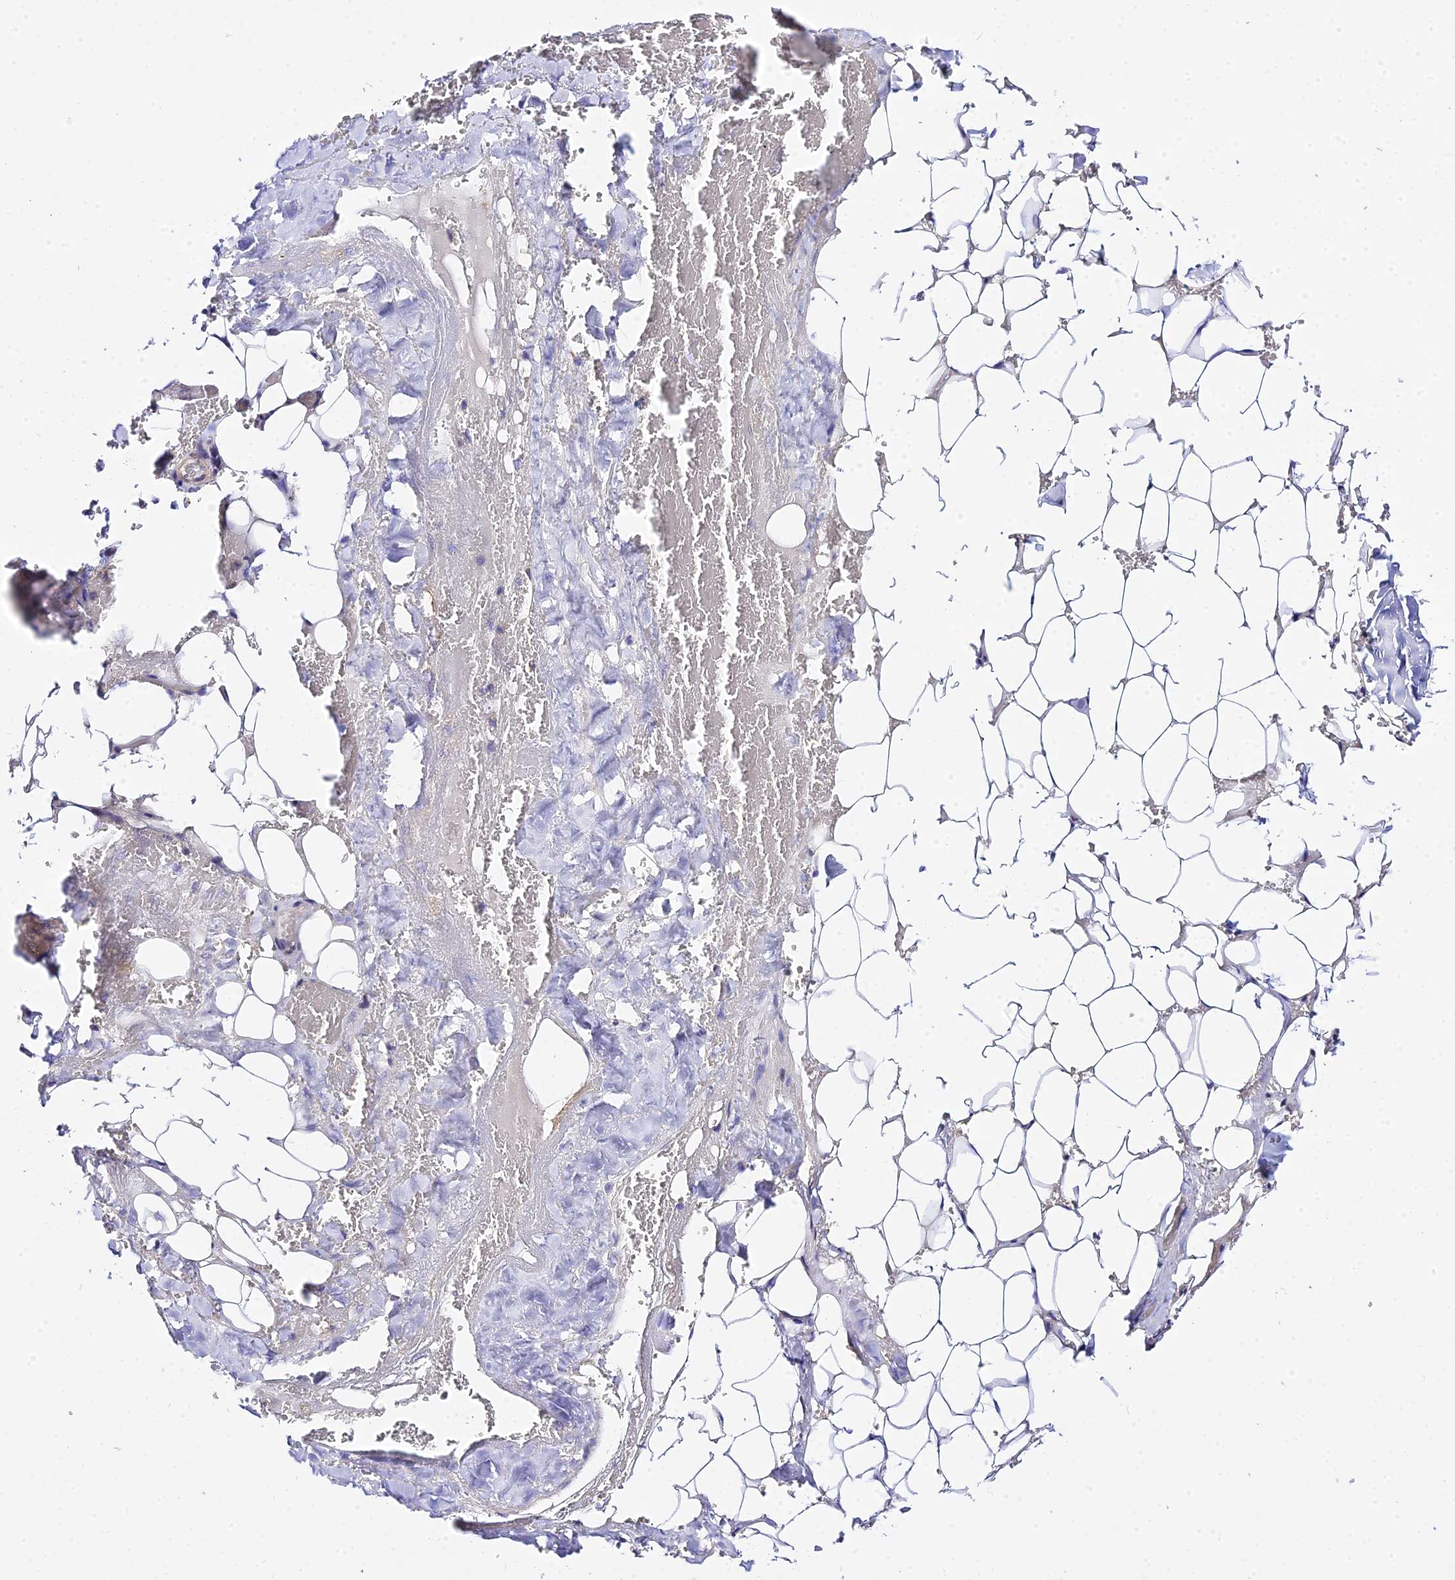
{"staining": {"intensity": "negative", "quantity": "none", "location": "none"}, "tissue": "adipose tissue", "cell_type": "Adipocytes", "image_type": "normal", "snomed": [{"axis": "morphology", "description": "Normal tissue, NOS"}, {"axis": "topography", "description": "Peripheral nerve tissue"}], "caption": "Benign adipose tissue was stained to show a protein in brown. There is no significant positivity in adipocytes.", "gene": "ZNF628", "patient": {"sex": "male", "age": 70}}